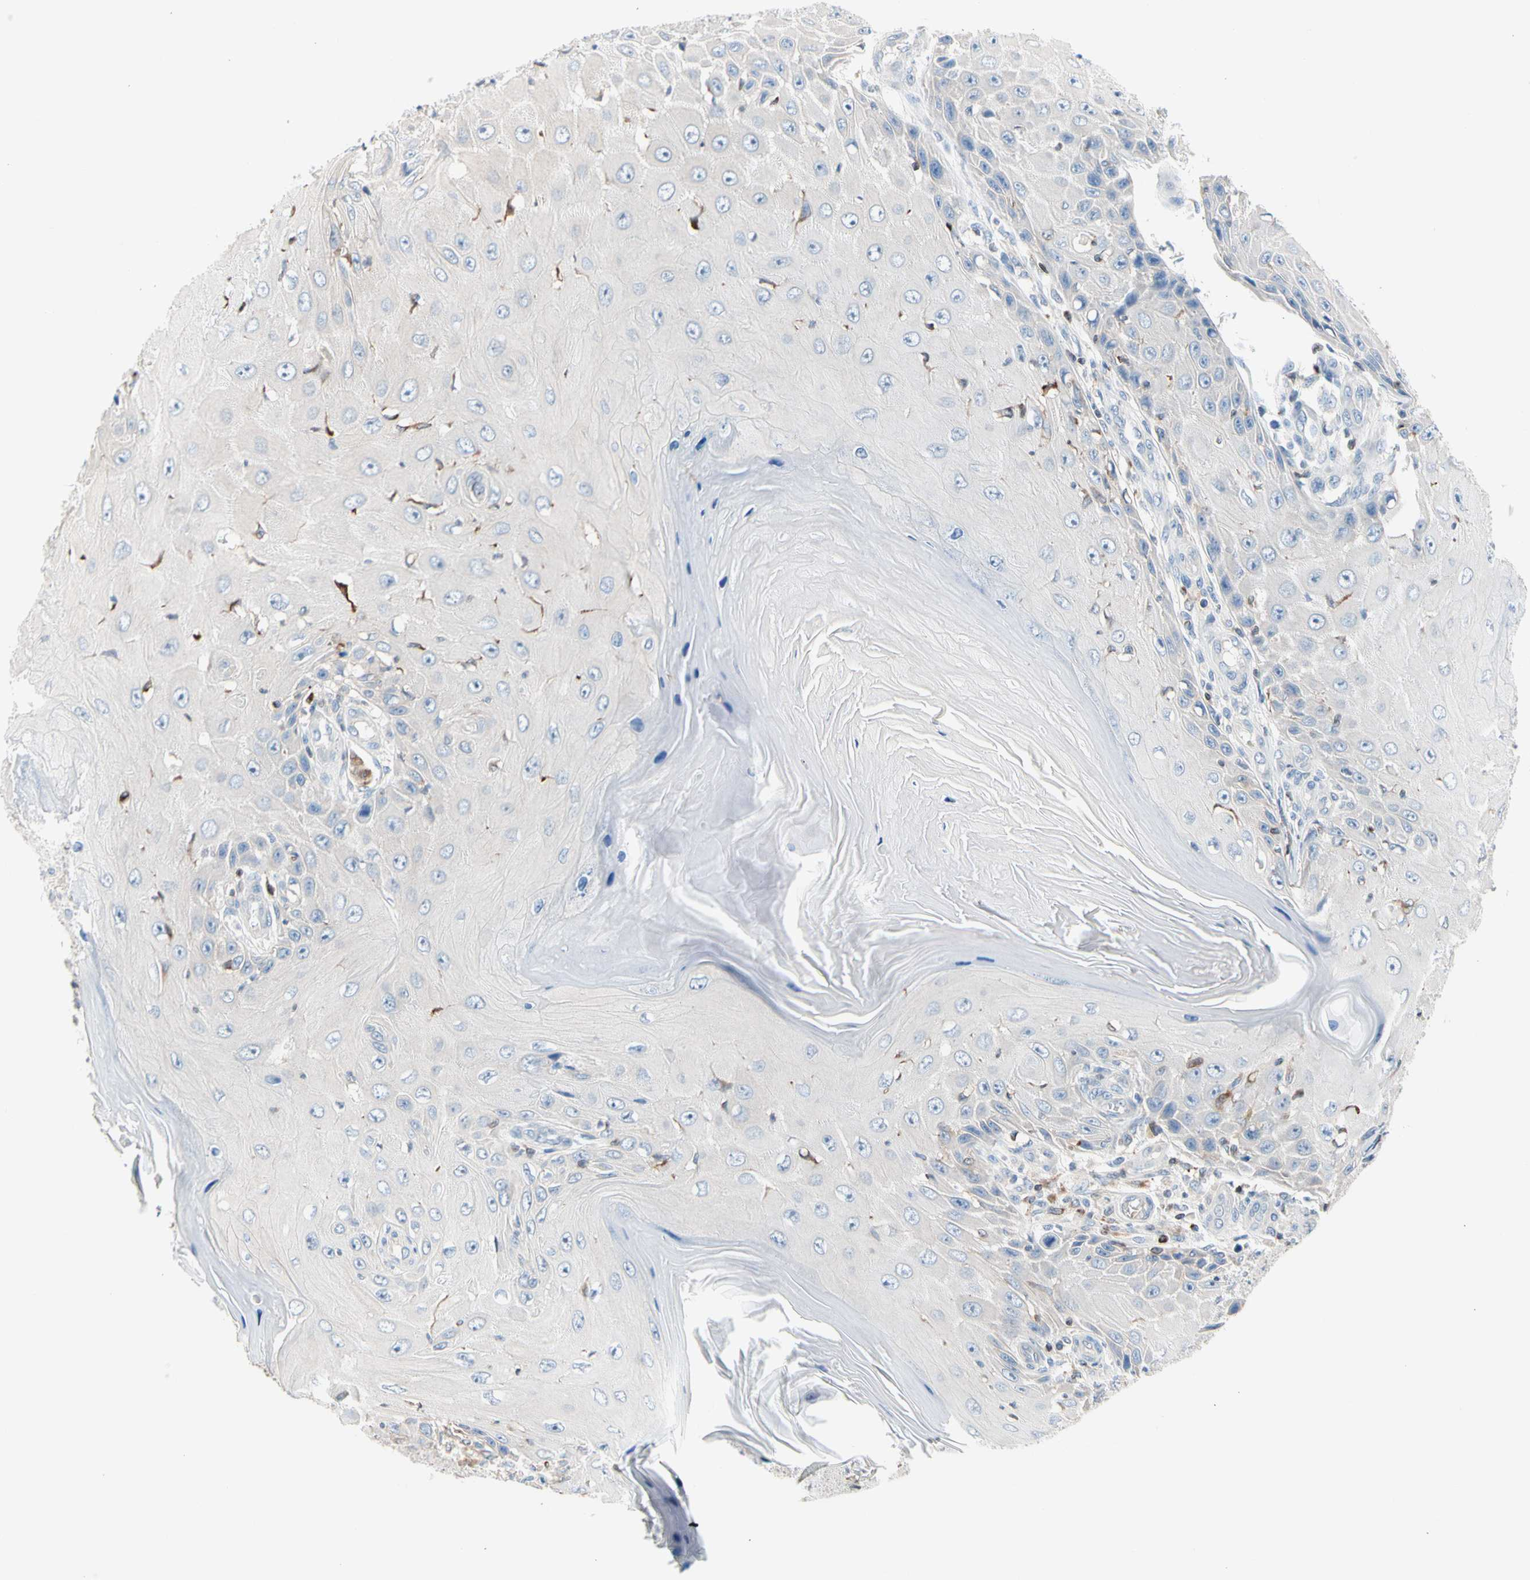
{"staining": {"intensity": "negative", "quantity": "none", "location": "none"}, "tissue": "skin cancer", "cell_type": "Tumor cells", "image_type": "cancer", "snomed": [{"axis": "morphology", "description": "Squamous cell carcinoma, NOS"}, {"axis": "topography", "description": "Skin"}], "caption": "Immunohistochemical staining of human skin cancer reveals no significant positivity in tumor cells.", "gene": "MAP3K3", "patient": {"sex": "female", "age": 73}}